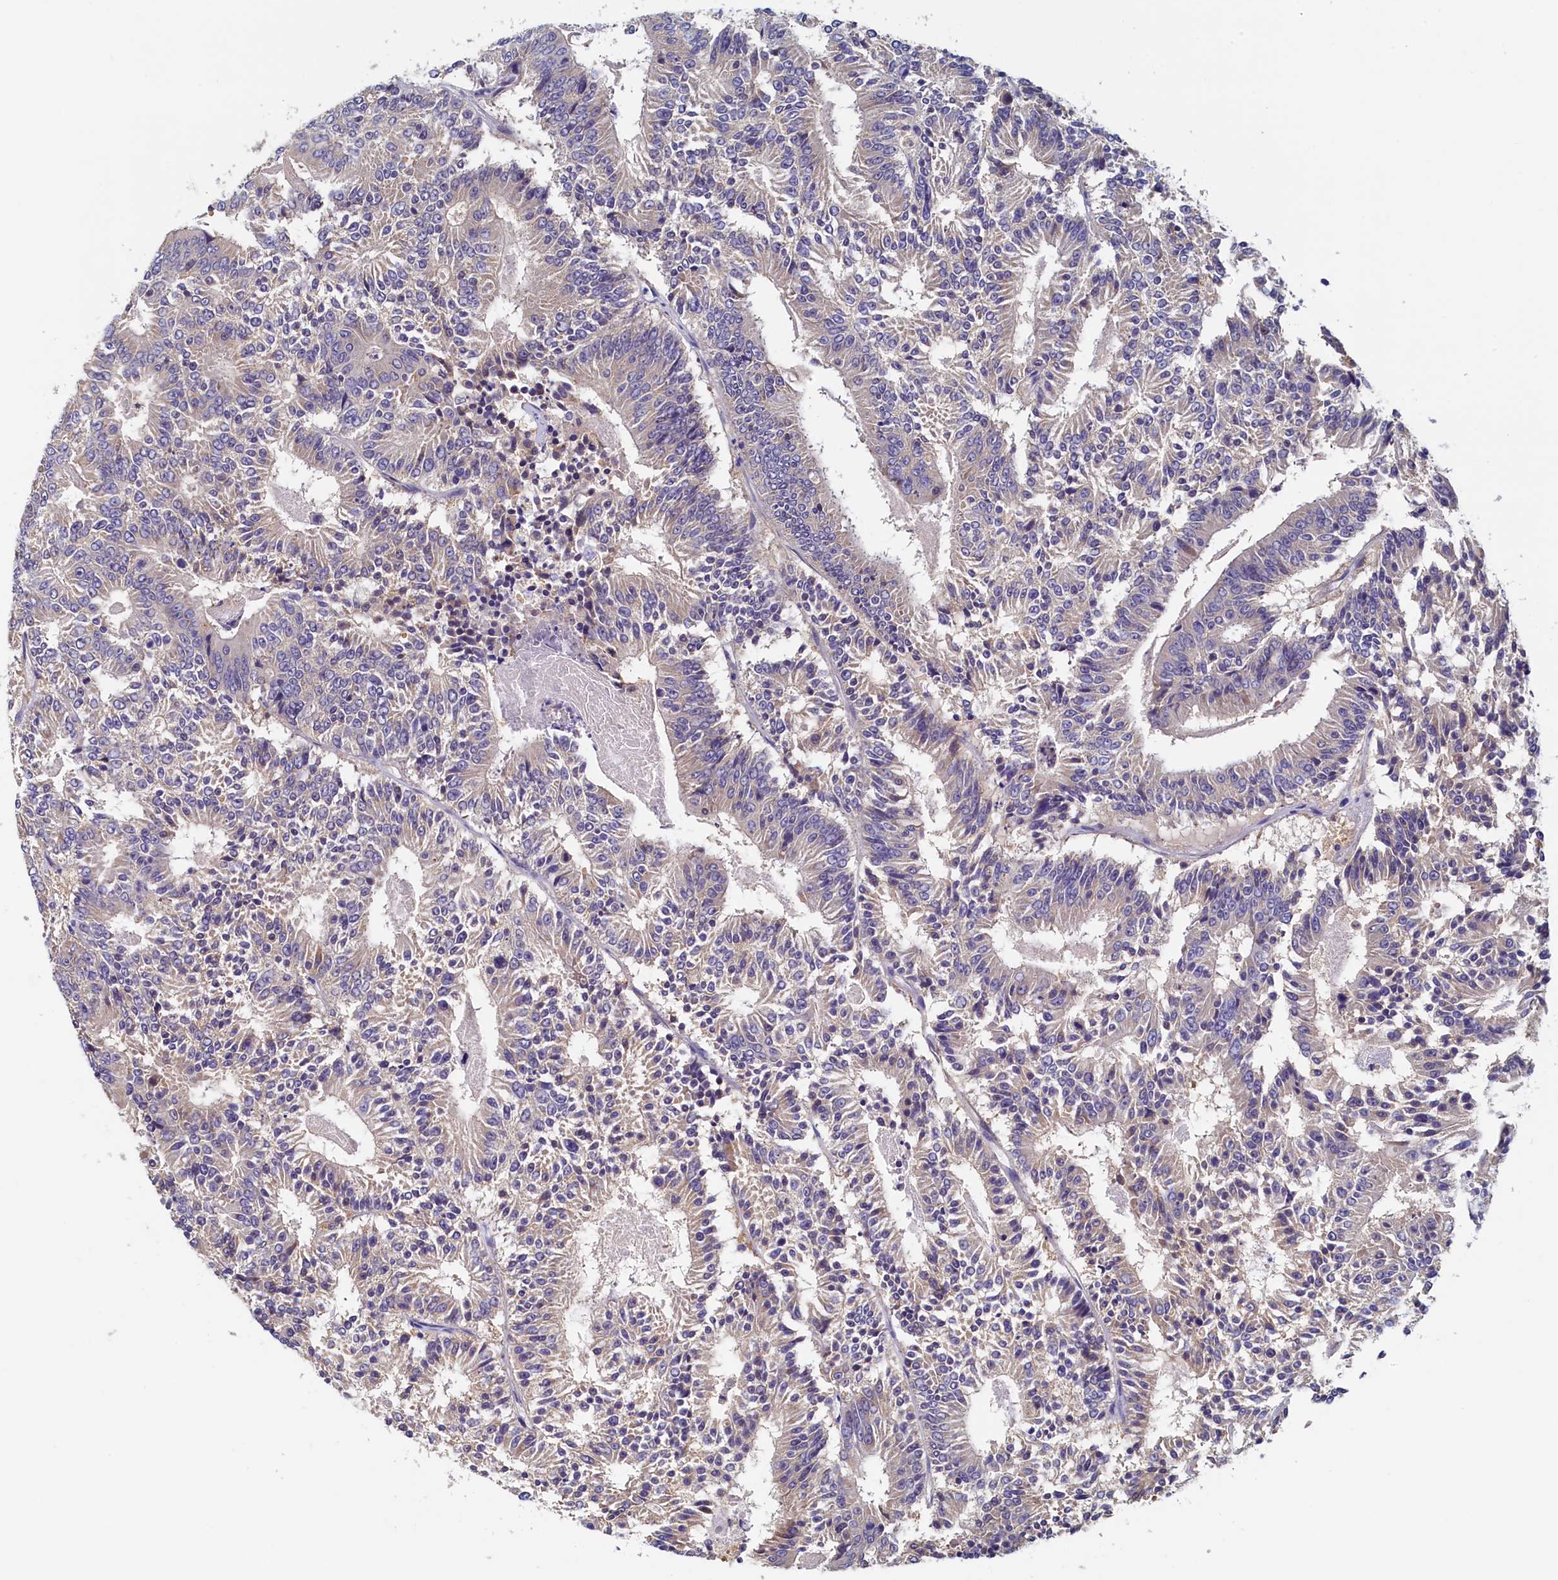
{"staining": {"intensity": "weak", "quantity": ">75%", "location": "cytoplasmic/membranous"}, "tissue": "colorectal cancer", "cell_type": "Tumor cells", "image_type": "cancer", "snomed": [{"axis": "morphology", "description": "Adenocarcinoma, NOS"}, {"axis": "topography", "description": "Colon"}], "caption": "Brown immunohistochemical staining in colorectal cancer (adenocarcinoma) shows weak cytoplasmic/membranous positivity in approximately >75% of tumor cells.", "gene": "DTD1", "patient": {"sex": "male", "age": 83}}